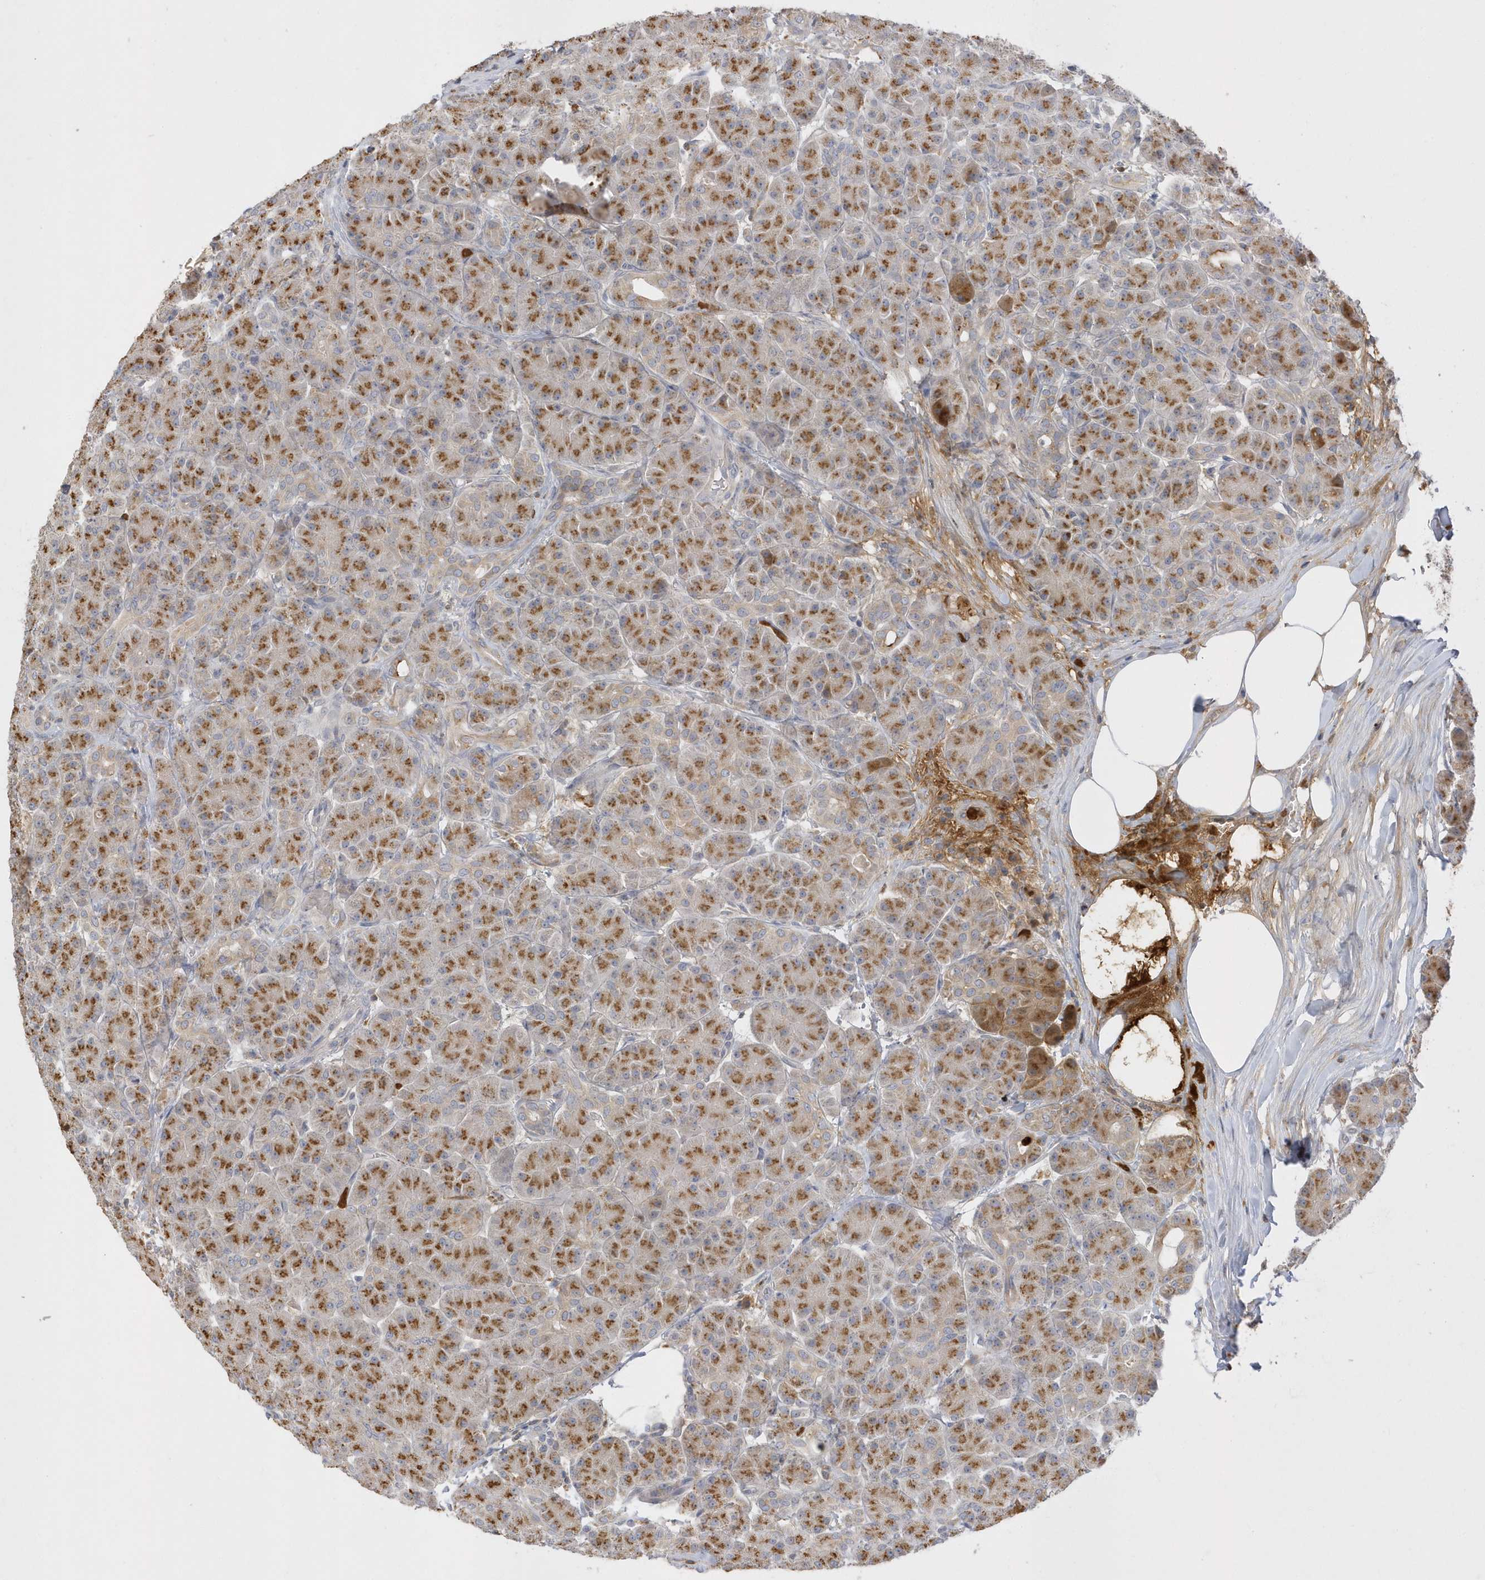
{"staining": {"intensity": "moderate", "quantity": ">75%", "location": "cytoplasmic/membranous"}, "tissue": "pancreas", "cell_type": "Exocrine glandular cells", "image_type": "normal", "snomed": [{"axis": "morphology", "description": "Normal tissue, NOS"}, {"axis": "topography", "description": "Pancreas"}], "caption": "This image shows immunohistochemistry (IHC) staining of benign pancreas, with medium moderate cytoplasmic/membranous expression in approximately >75% of exocrine glandular cells.", "gene": "DPP9", "patient": {"sex": "male", "age": 63}}